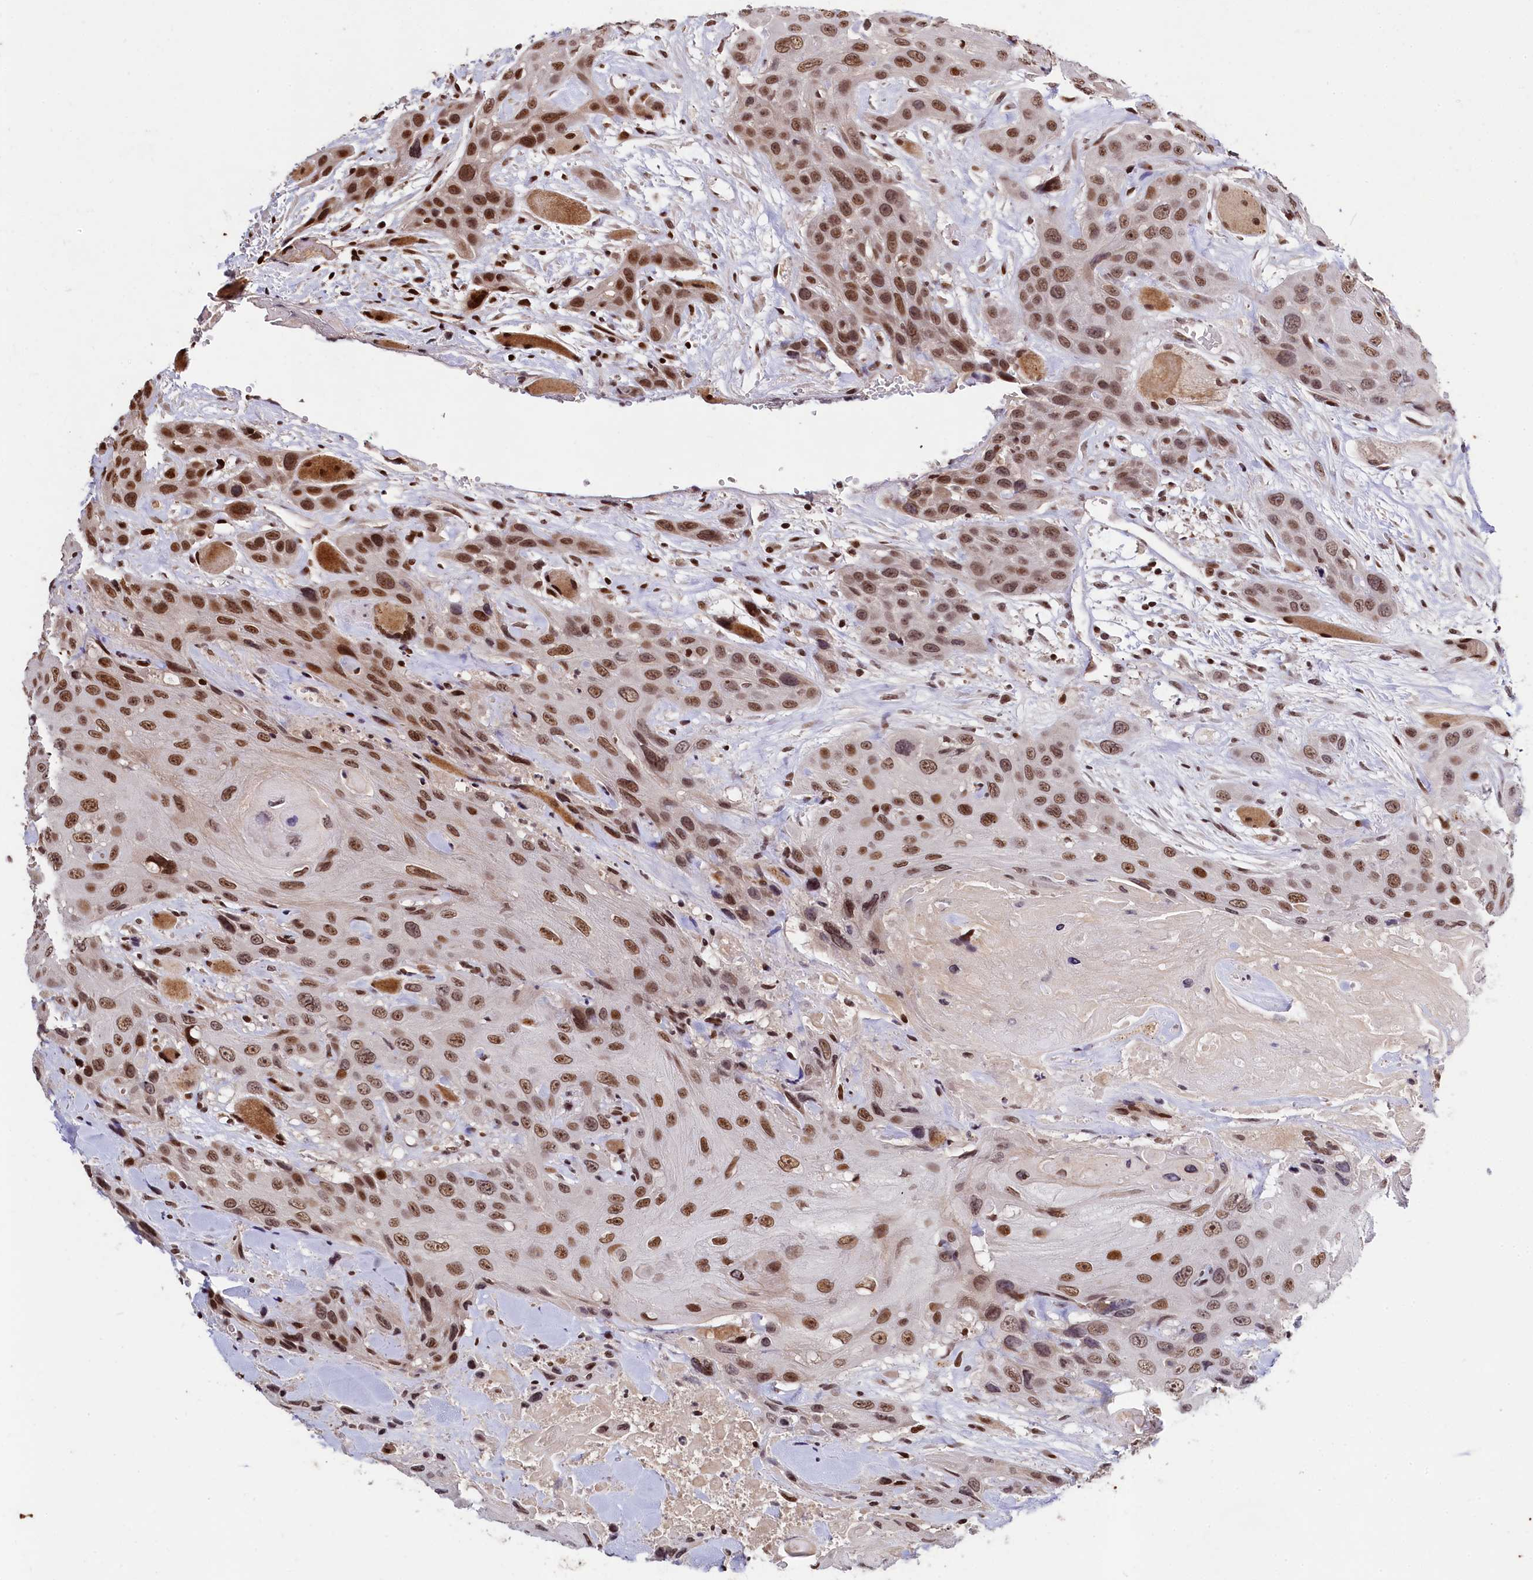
{"staining": {"intensity": "moderate", "quantity": ">75%", "location": "nuclear"}, "tissue": "head and neck cancer", "cell_type": "Tumor cells", "image_type": "cancer", "snomed": [{"axis": "morphology", "description": "Squamous cell carcinoma, NOS"}, {"axis": "topography", "description": "Head-Neck"}], "caption": "IHC staining of head and neck squamous cell carcinoma, which displays medium levels of moderate nuclear expression in approximately >75% of tumor cells indicating moderate nuclear protein staining. The staining was performed using DAB (3,3'-diaminobenzidine) (brown) for protein detection and nuclei were counterstained in hematoxylin (blue).", "gene": "FAM217B", "patient": {"sex": "male", "age": 81}}